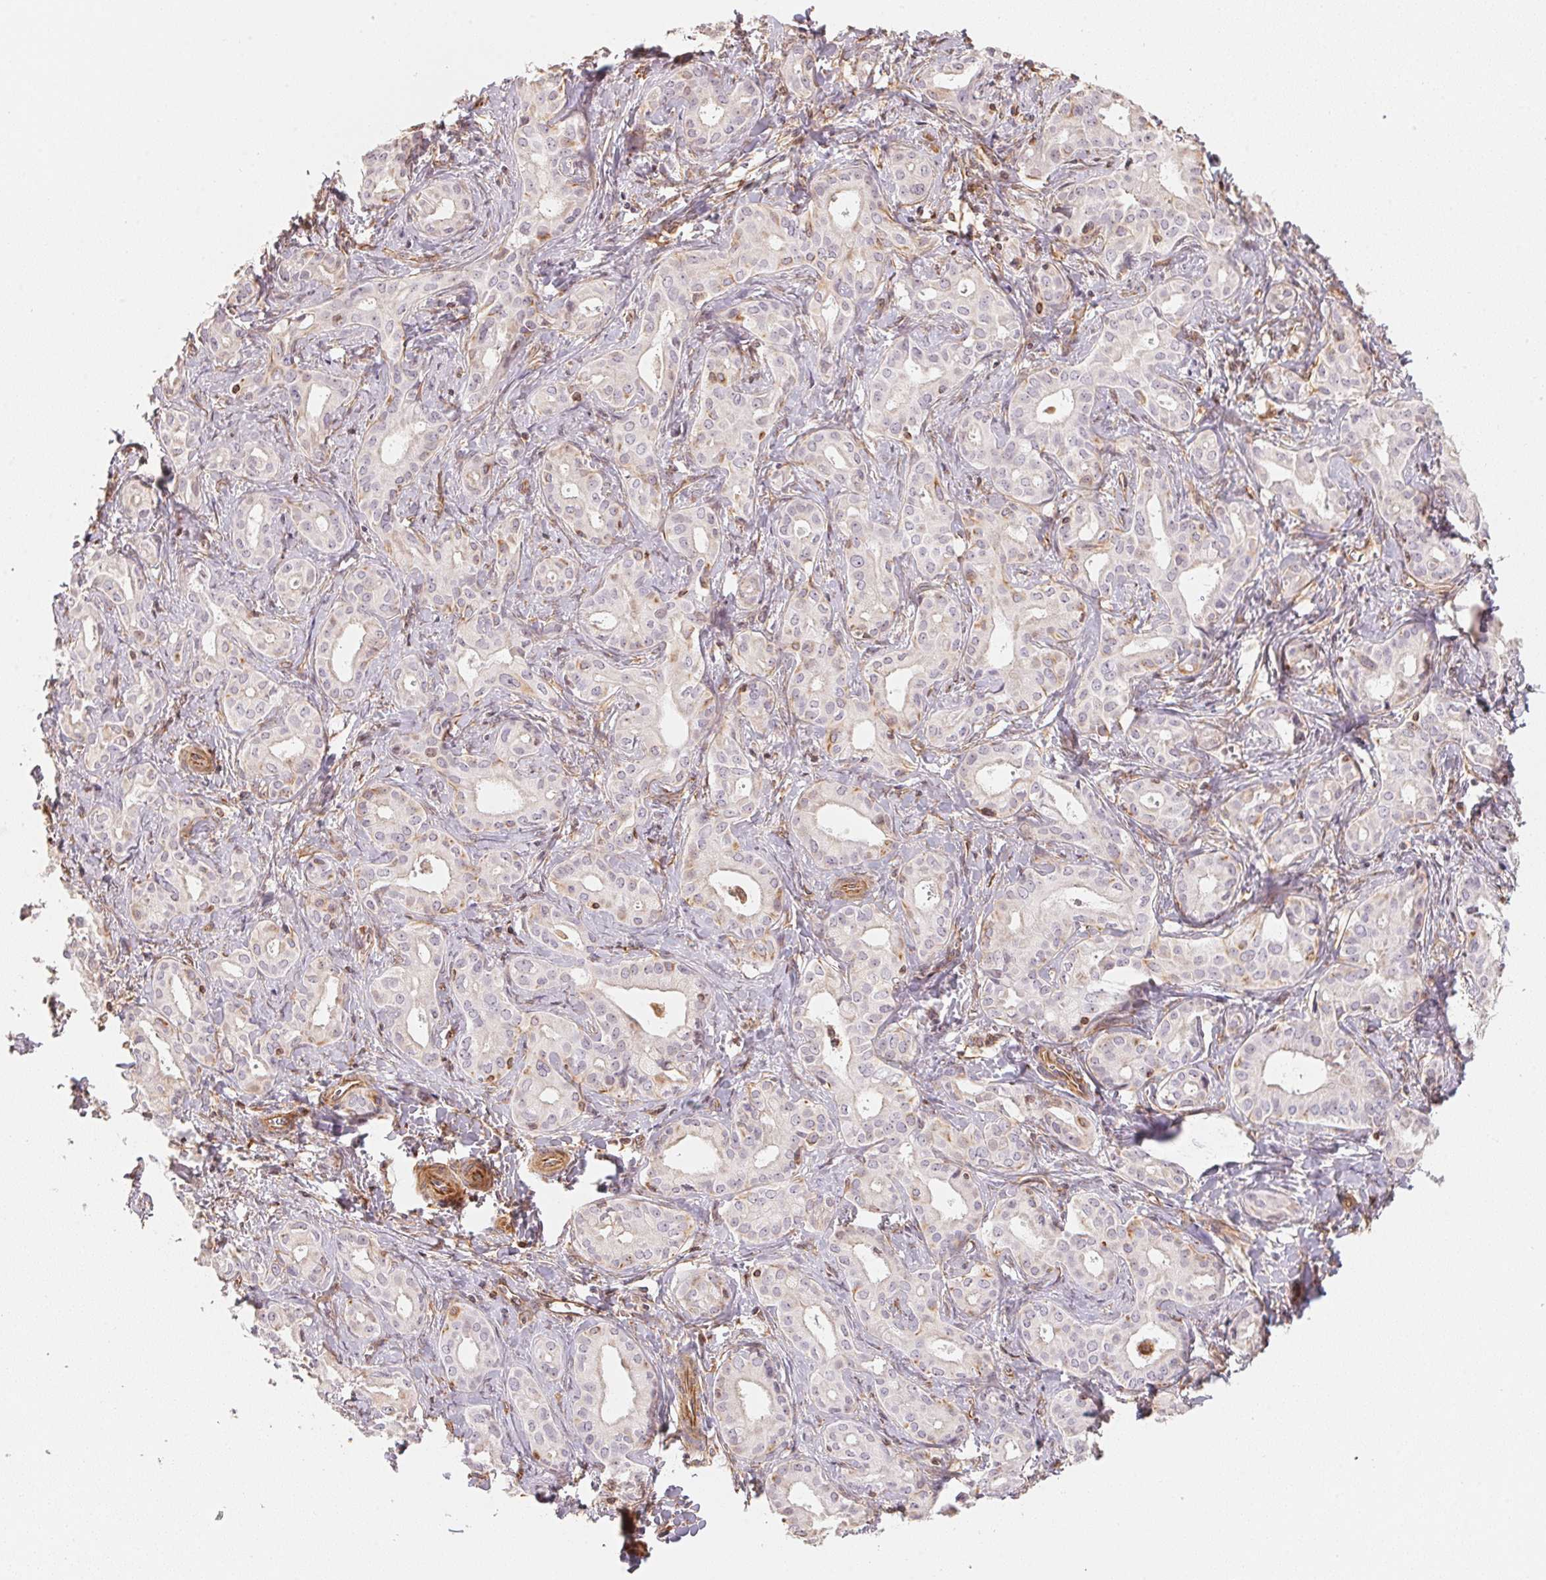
{"staining": {"intensity": "negative", "quantity": "none", "location": "none"}, "tissue": "liver cancer", "cell_type": "Tumor cells", "image_type": "cancer", "snomed": [{"axis": "morphology", "description": "Cholangiocarcinoma"}, {"axis": "topography", "description": "Liver"}], "caption": "Cholangiocarcinoma (liver) was stained to show a protein in brown. There is no significant staining in tumor cells.", "gene": "FOXR2", "patient": {"sex": "female", "age": 65}}